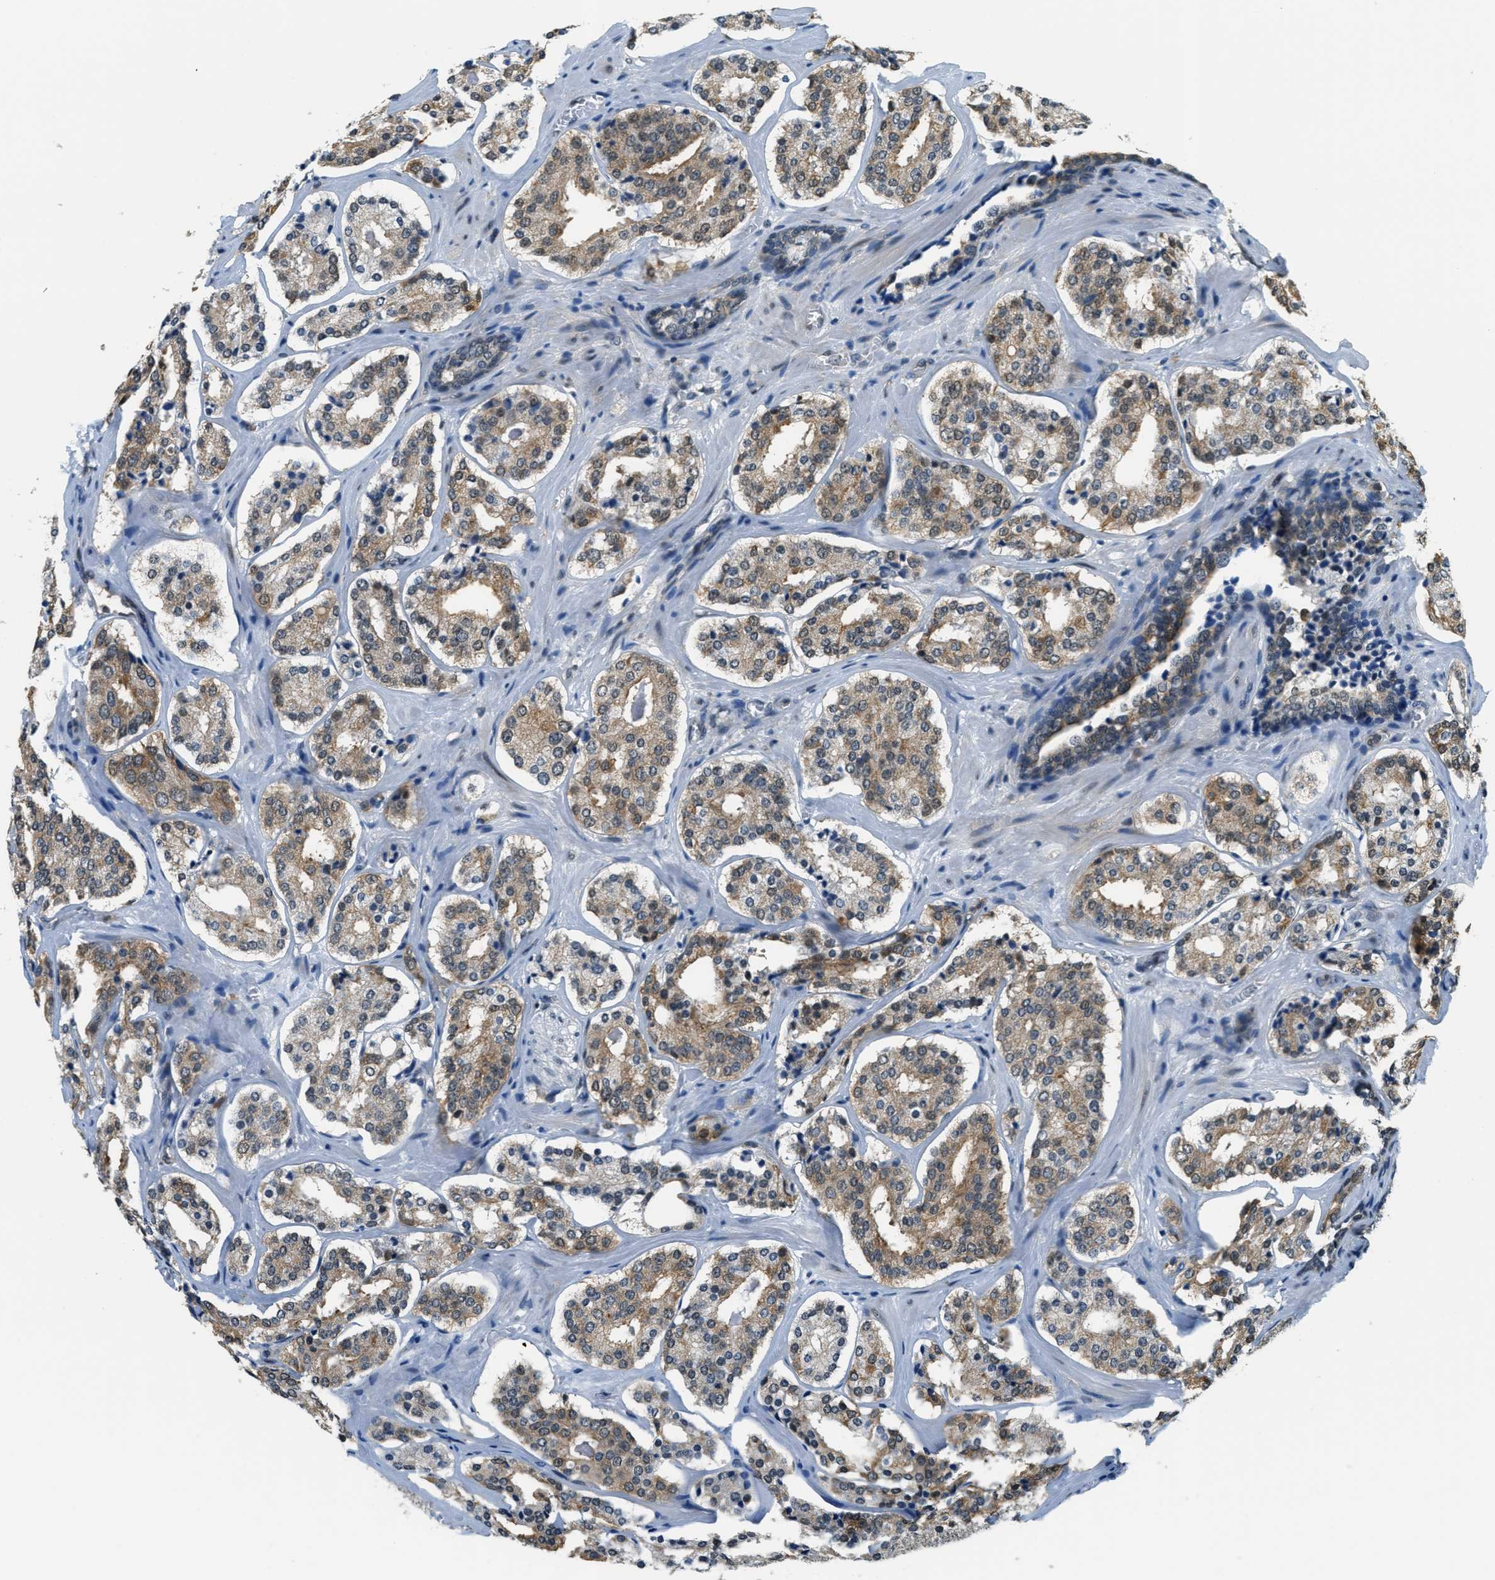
{"staining": {"intensity": "moderate", "quantity": ">75%", "location": "cytoplasmic/membranous"}, "tissue": "prostate cancer", "cell_type": "Tumor cells", "image_type": "cancer", "snomed": [{"axis": "morphology", "description": "Adenocarcinoma, High grade"}, {"axis": "topography", "description": "Prostate"}], "caption": "Immunohistochemical staining of prostate adenocarcinoma (high-grade) shows moderate cytoplasmic/membranous protein staining in approximately >75% of tumor cells.", "gene": "RAB11FIP1", "patient": {"sex": "male", "age": 60}}